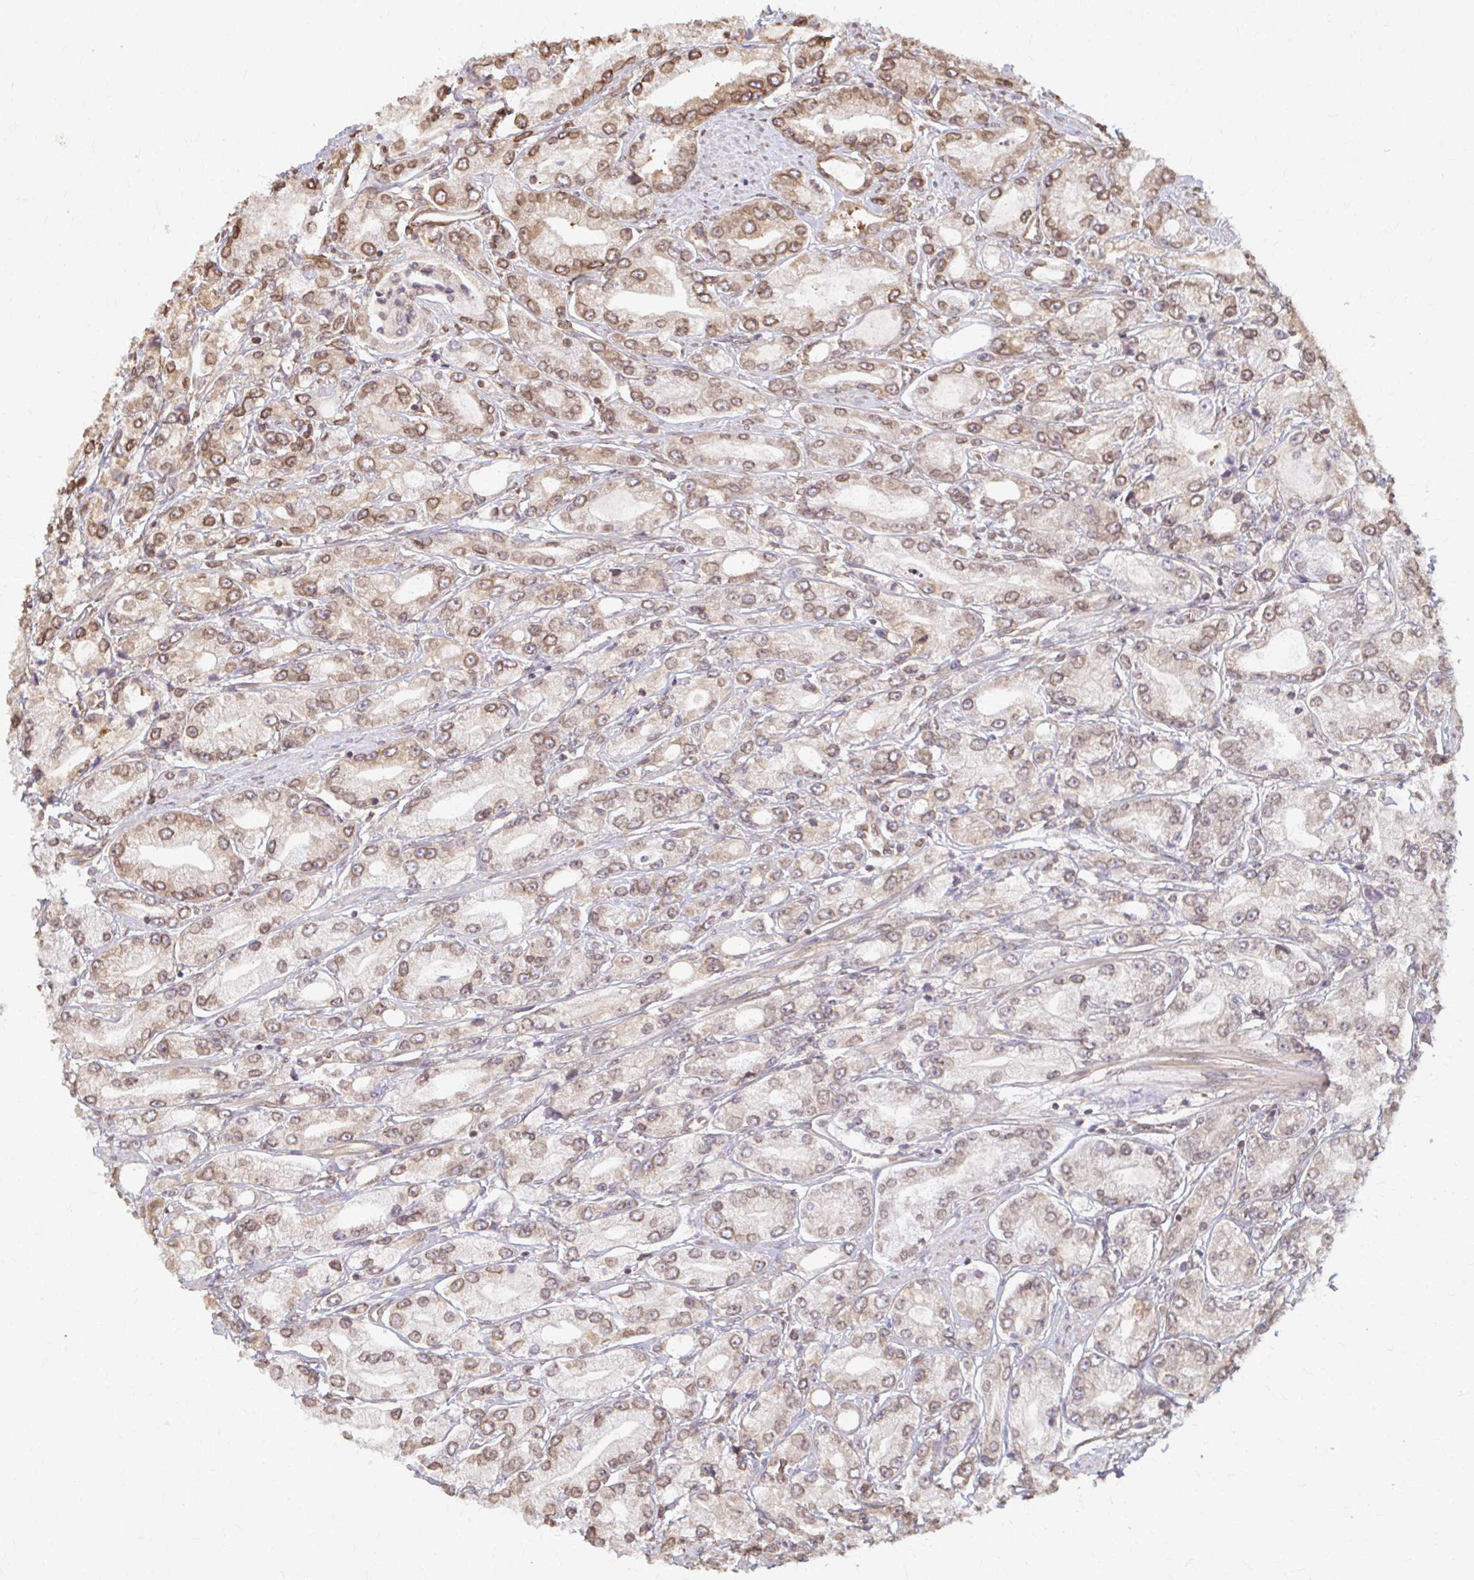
{"staining": {"intensity": "moderate", "quantity": "25%-75%", "location": "cytoplasmic/membranous"}, "tissue": "prostate cancer", "cell_type": "Tumor cells", "image_type": "cancer", "snomed": [{"axis": "morphology", "description": "Adenocarcinoma, High grade"}, {"axis": "topography", "description": "Prostate"}], "caption": "Prostate cancer stained with DAB IHC reveals medium levels of moderate cytoplasmic/membranous positivity in approximately 25%-75% of tumor cells.", "gene": "ARHGAP35", "patient": {"sex": "male", "age": 66}}